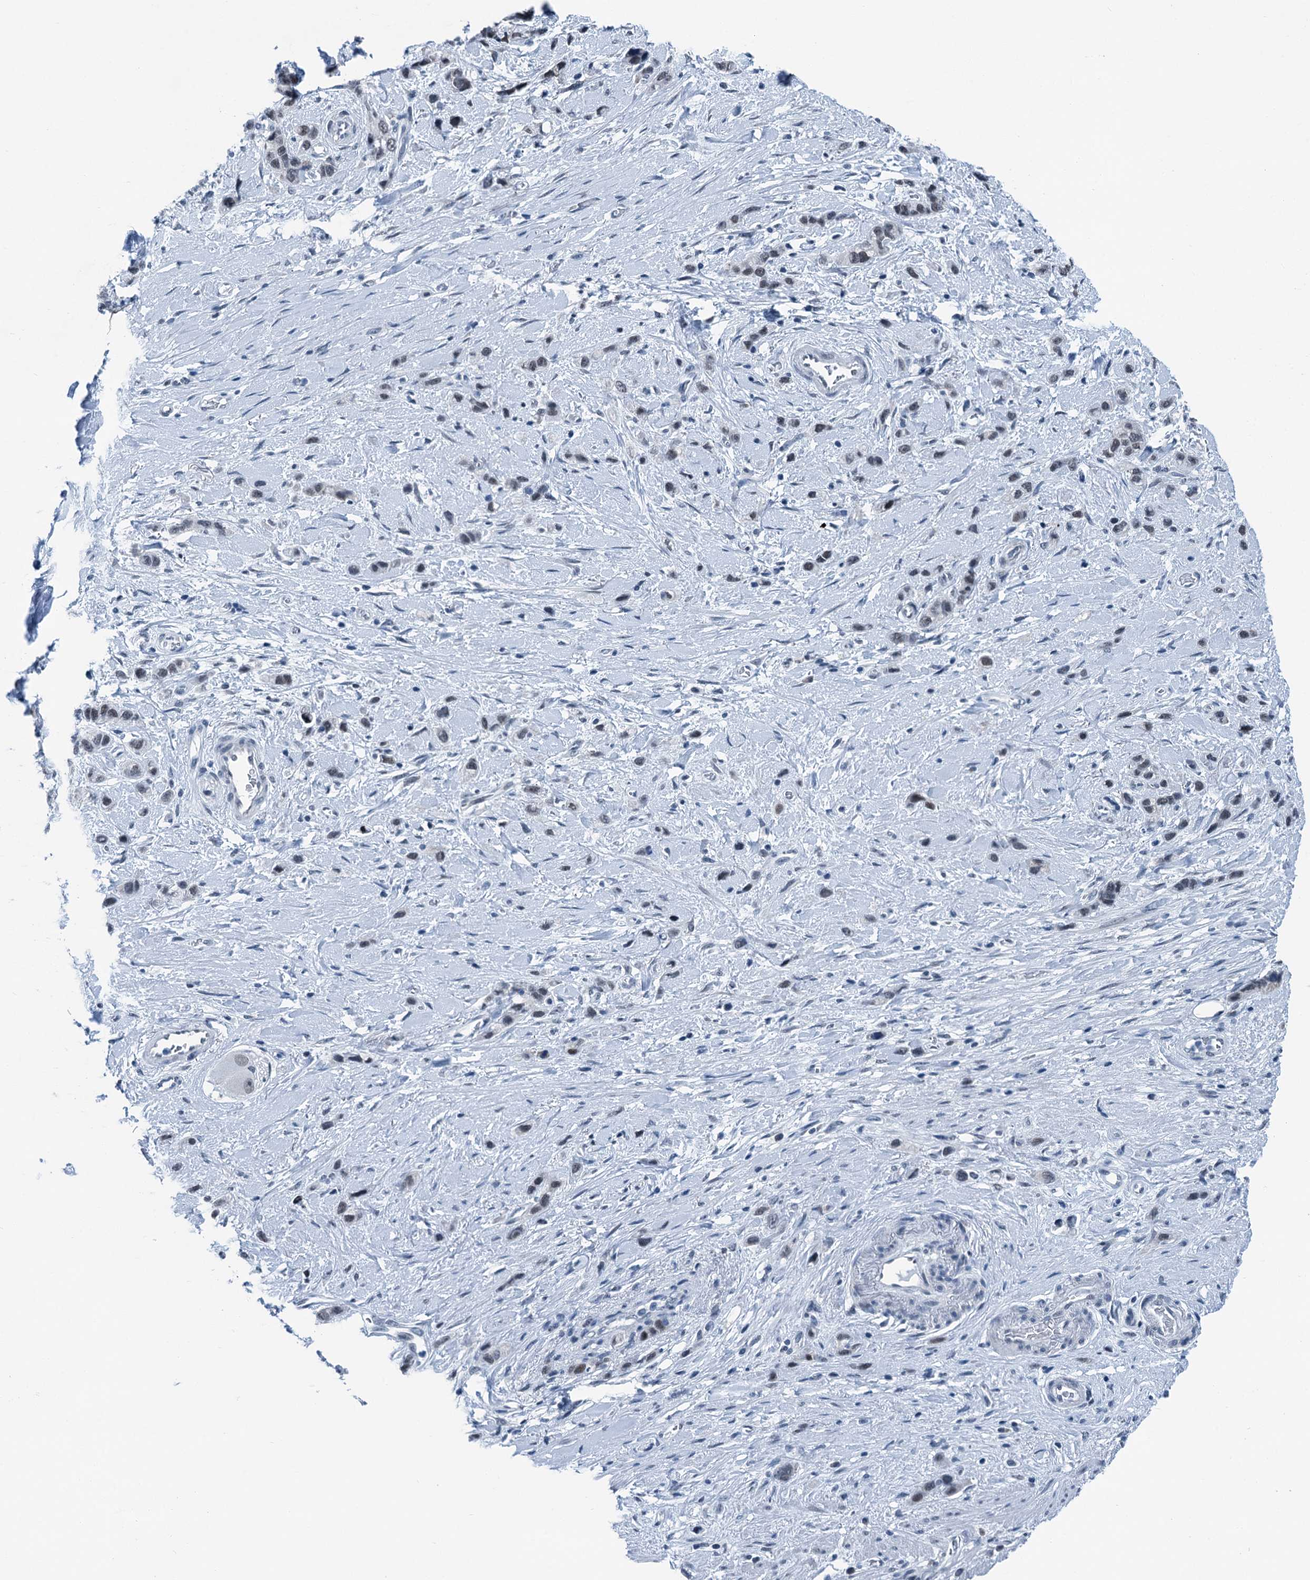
{"staining": {"intensity": "negative", "quantity": "none", "location": "none"}, "tissue": "stomach cancer", "cell_type": "Tumor cells", "image_type": "cancer", "snomed": [{"axis": "morphology", "description": "Adenocarcinoma, NOS"}, {"axis": "morphology", "description": "Adenocarcinoma, High grade"}, {"axis": "topography", "description": "Stomach, upper"}, {"axis": "topography", "description": "Stomach, lower"}], "caption": "DAB immunohistochemical staining of stomach cancer displays no significant expression in tumor cells.", "gene": "TRPT1", "patient": {"sex": "female", "age": 65}}